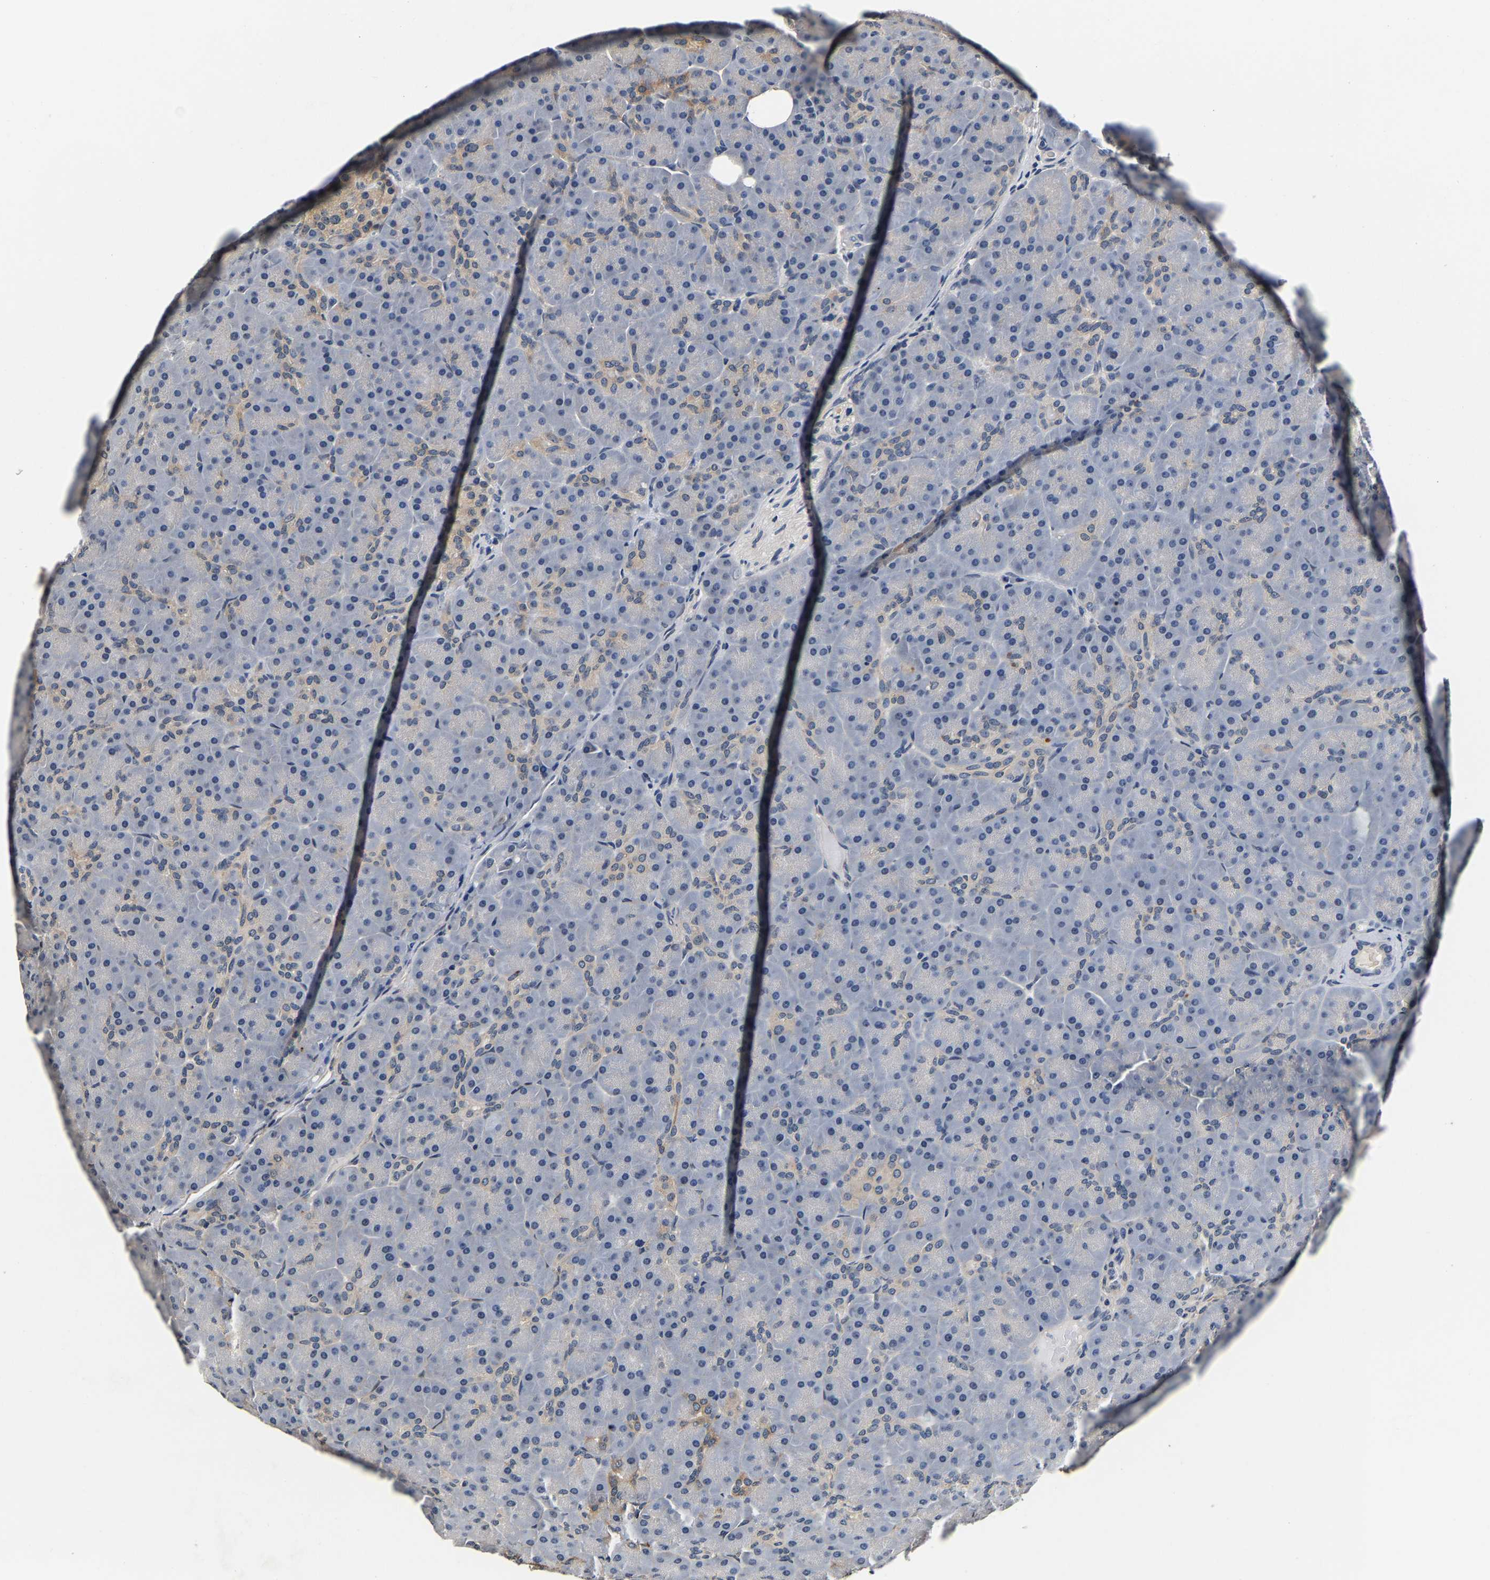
{"staining": {"intensity": "moderate", "quantity": "<25%", "location": "cytoplasmic/membranous"}, "tissue": "pancreas", "cell_type": "Exocrine glandular cells", "image_type": "normal", "snomed": [{"axis": "morphology", "description": "Normal tissue, NOS"}, {"axis": "topography", "description": "Pancreas"}], "caption": "Exocrine glandular cells exhibit moderate cytoplasmic/membranous expression in approximately <25% of cells in benign pancreas. (DAB IHC with brightfield microscopy, high magnification).", "gene": "RUVBL1", "patient": {"sex": "male", "age": 66}}